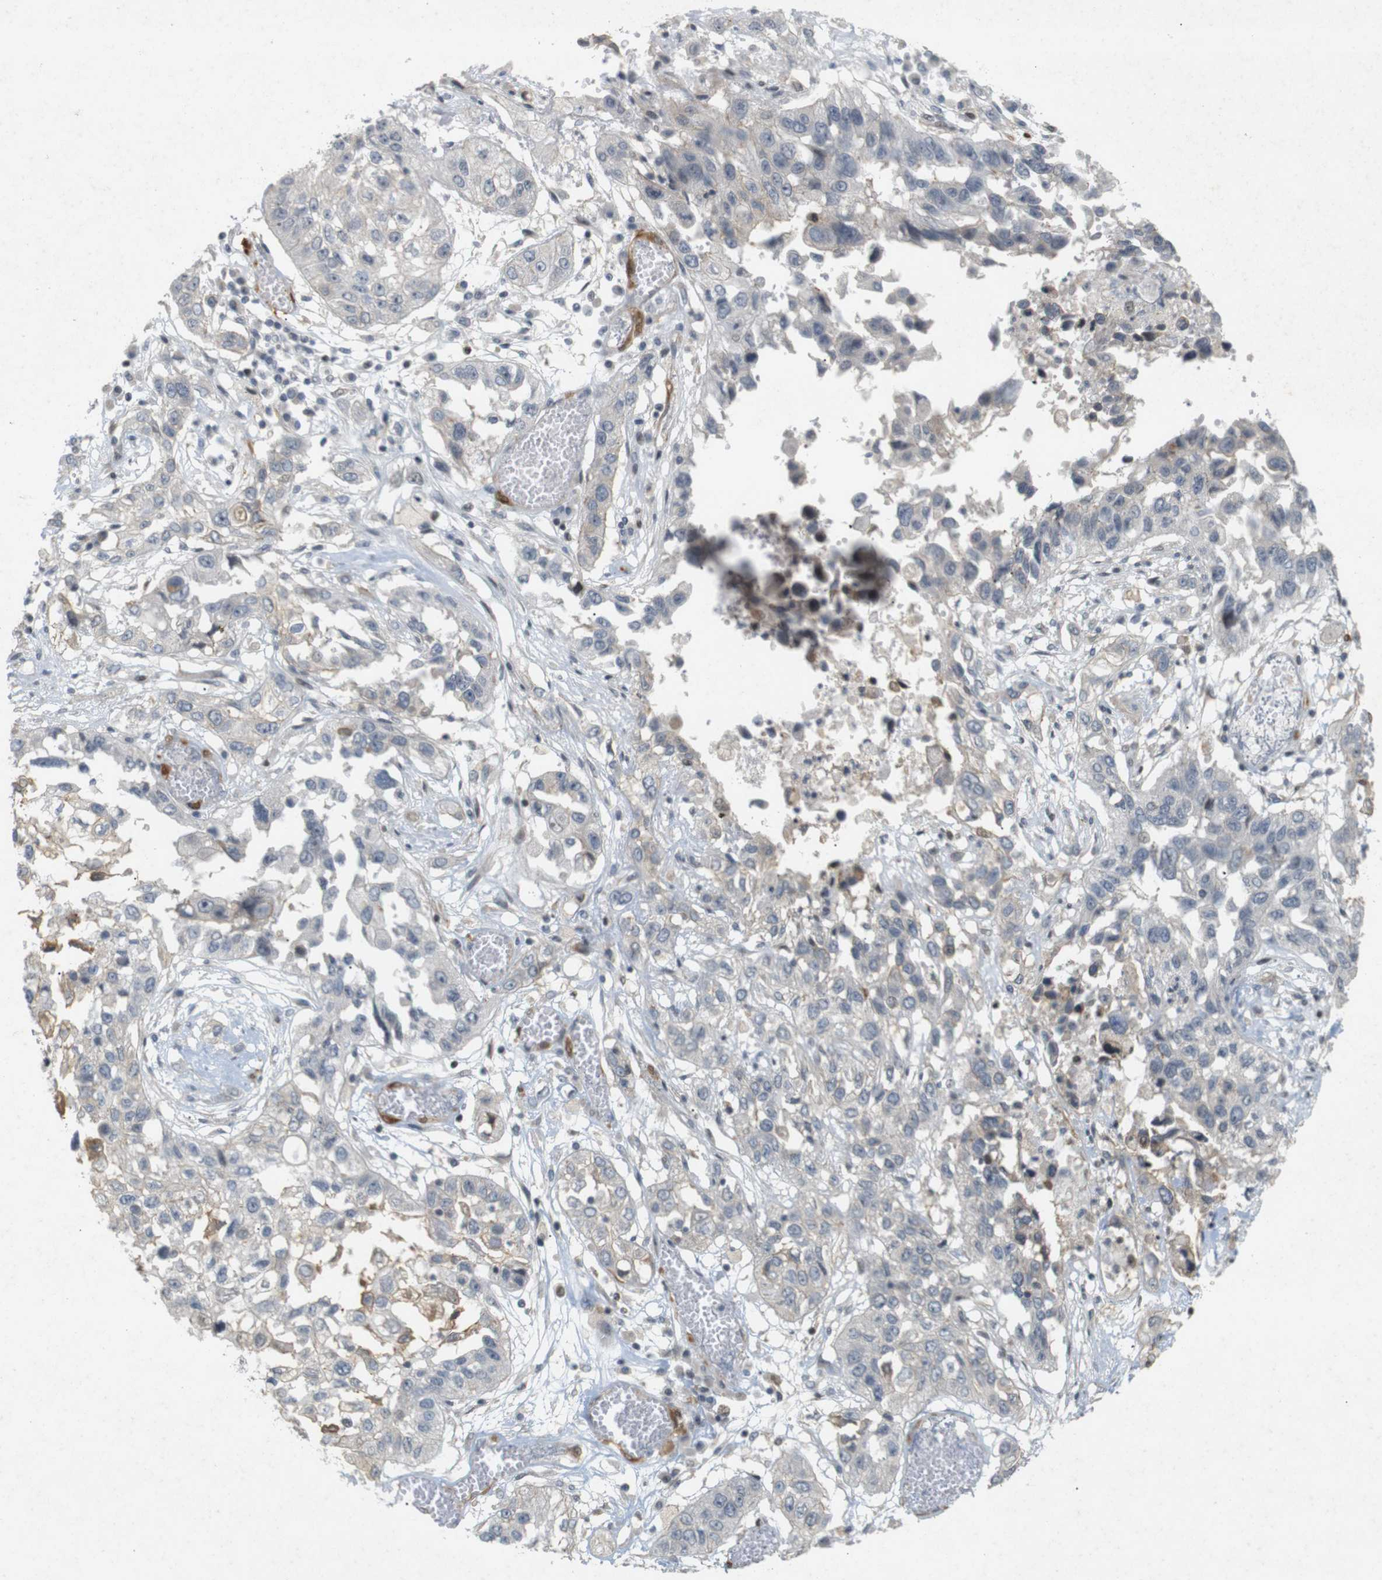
{"staining": {"intensity": "weak", "quantity": "<25%", "location": "cytoplasmic/membranous"}, "tissue": "lung cancer", "cell_type": "Tumor cells", "image_type": "cancer", "snomed": [{"axis": "morphology", "description": "Squamous cell carcinoma, NOS"}, {"axis": "topography", "description": "Lung"}], "caption": "An immunohistochemistry image of lung cancer (squamous cell carcinoma) is shown. There is no staining in tumor cells of lung cancer (squamous cell carcinoma).", "gene": "PPP1R14A", "patient": {"sex": "male", "age": 71}}